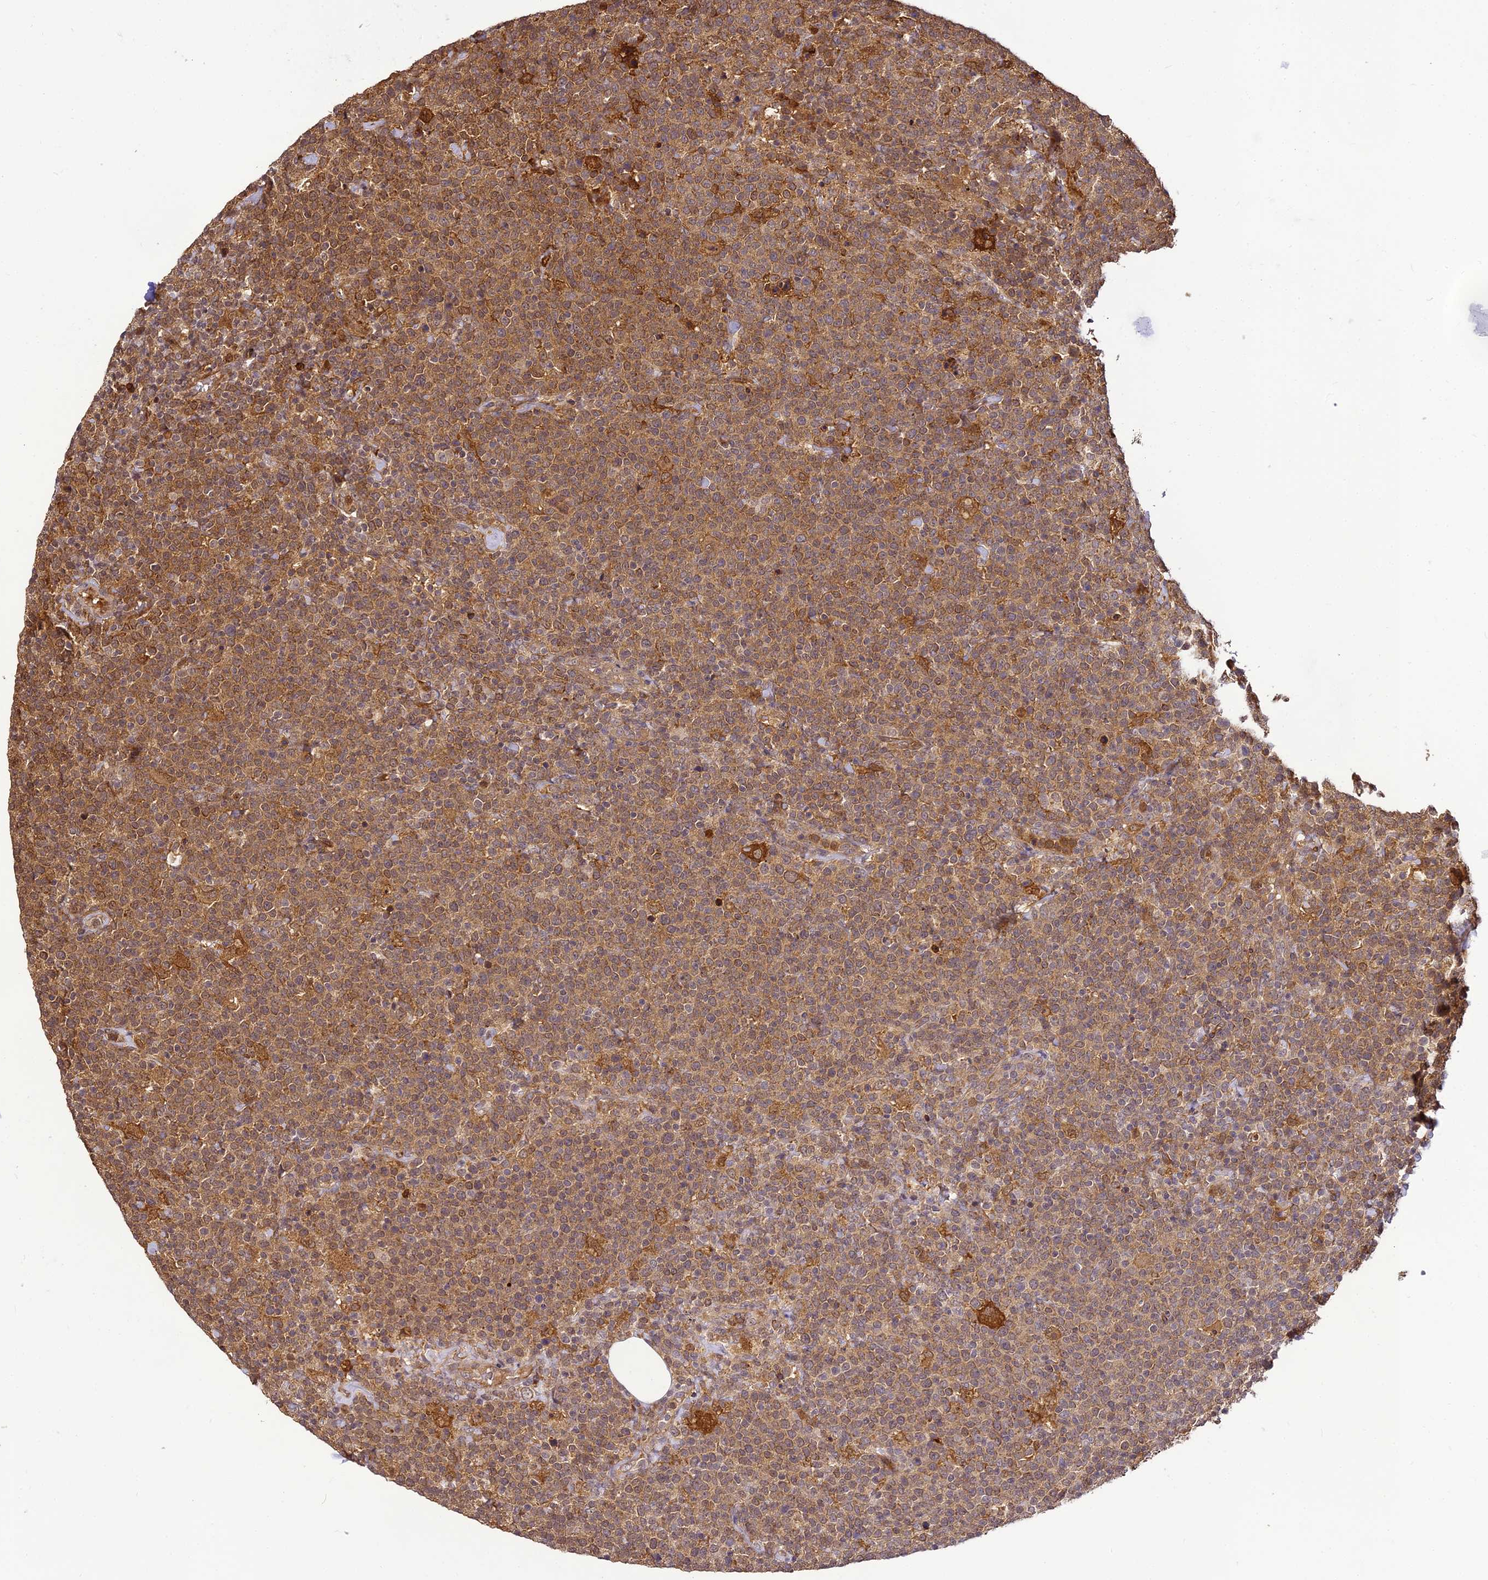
{"staining": {"intensity": "weak", "quantity": "25%-75%", "location": "cytoplasmic/membranous"}, "tissue": "lymphoma", "cell_type": "Tumor cells", "image_type": "cancer", "snomed": [{"axis": "morphology", "description": "Malignant lymphoma, non-Hodgkin's type, High grade"}, {"axis": "topography", "description": "Lymph node"}], "caption": "Immunohistochemical staining of human malignant lymphoma, non-Hodgkin's type (high-grade) exhibits low levels of weak cytoplasmic/membranous protein positivity in about 25%-75% of tumor cells. (Stains: DAB in brown, nuclei in blue, Microscopy: brightfield microscopy at high magnification).", "gene": "BCDIN3D", "patient": {"sex": "male", "age": 61}}